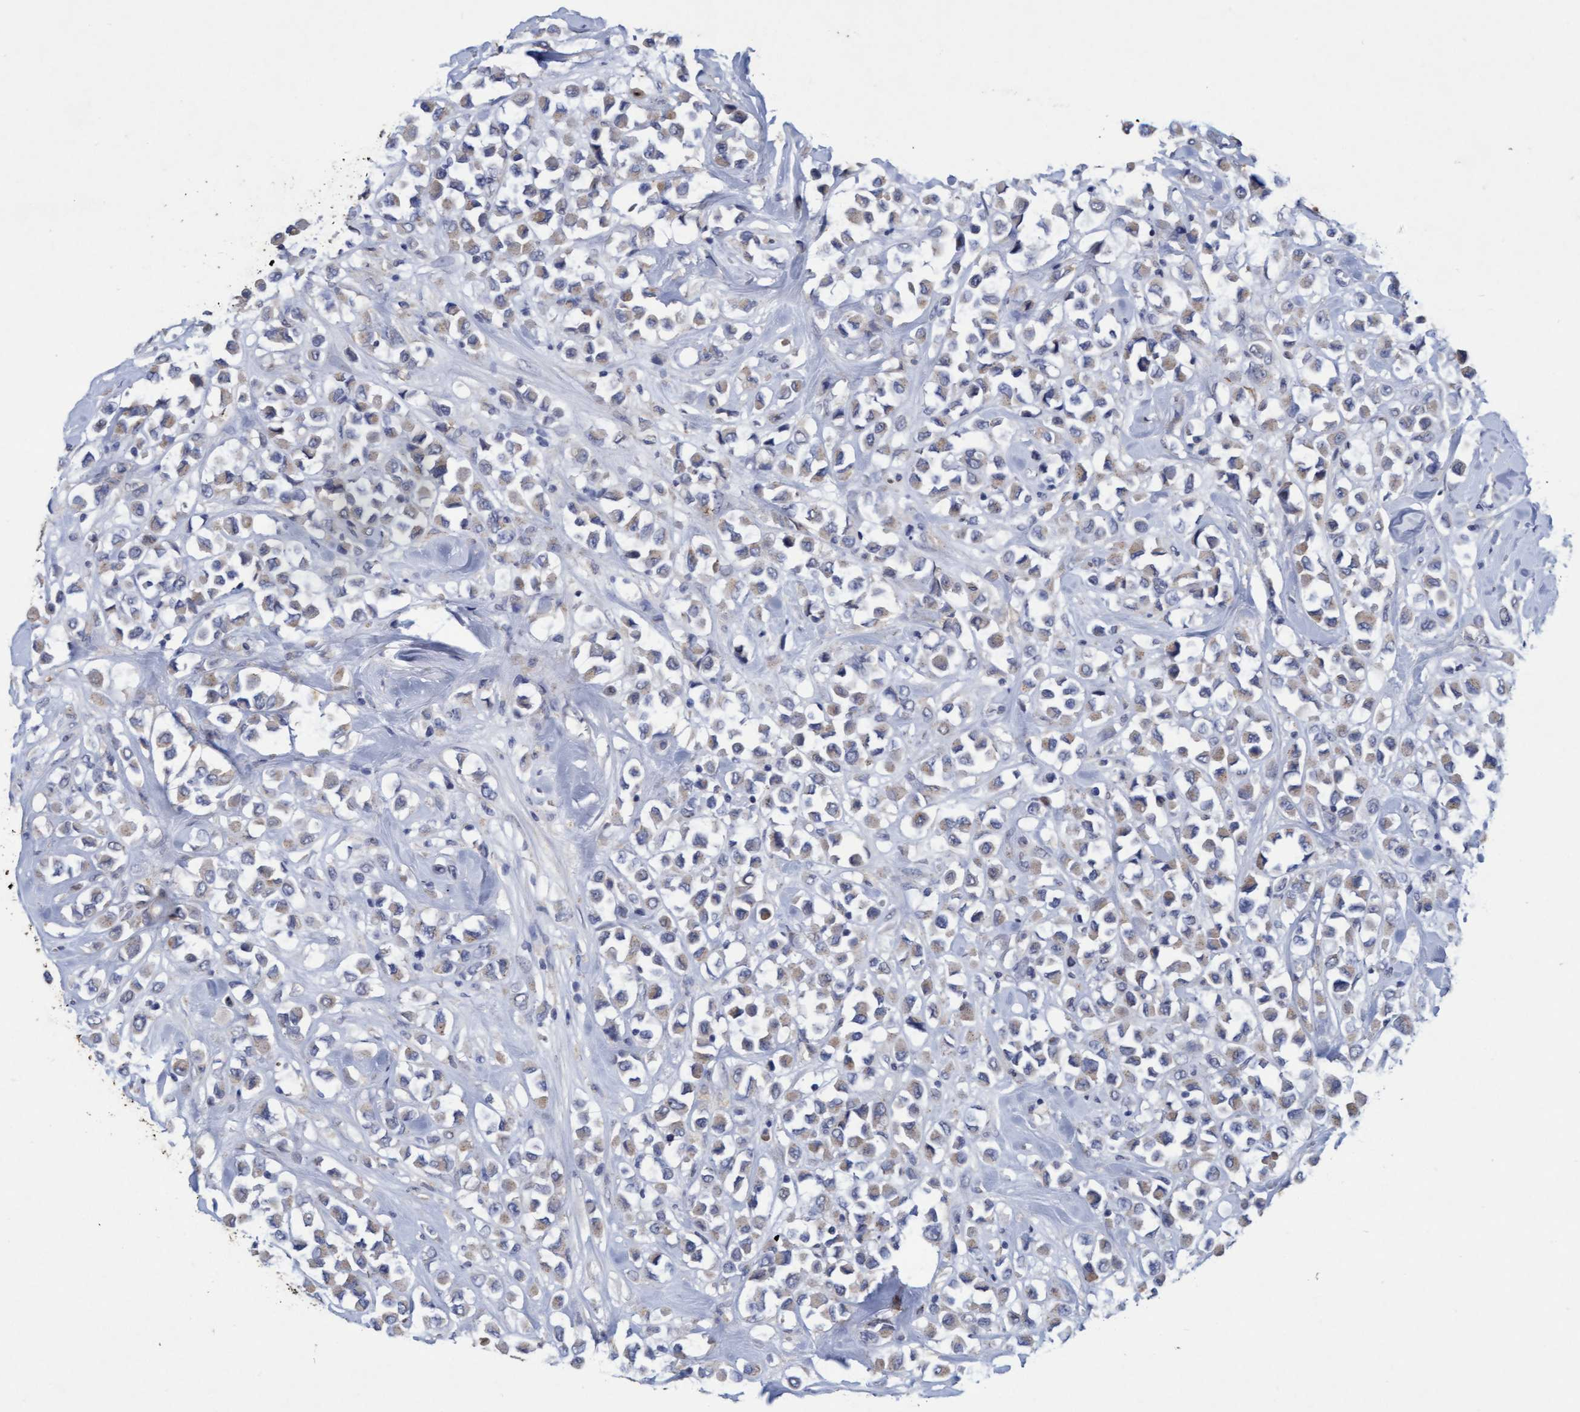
{"staining": {"intensity": "weak", "quantity": ">75%", "location": "cytoplasmic/membranous"}, "tissue": "breast cancer", "cell_type": "Tumor cells", "image_type": "cancer", "snomed": [{"axis": "morphology", "description": "Duct carcinoma"}, {"axis": "topography", "description": "Breast"}], "caption": "This histopathology image exhibits breast cancer (infiltrating ductal carcinoma) stained with IHC to label a protein in brown. The cytoplasmic/membranous of tumor cells show weak positivity for the protein. Nuclei are counter-stained blue.", "gene": "VSIG8", "patient": {"sex": "female", "age": 61}}